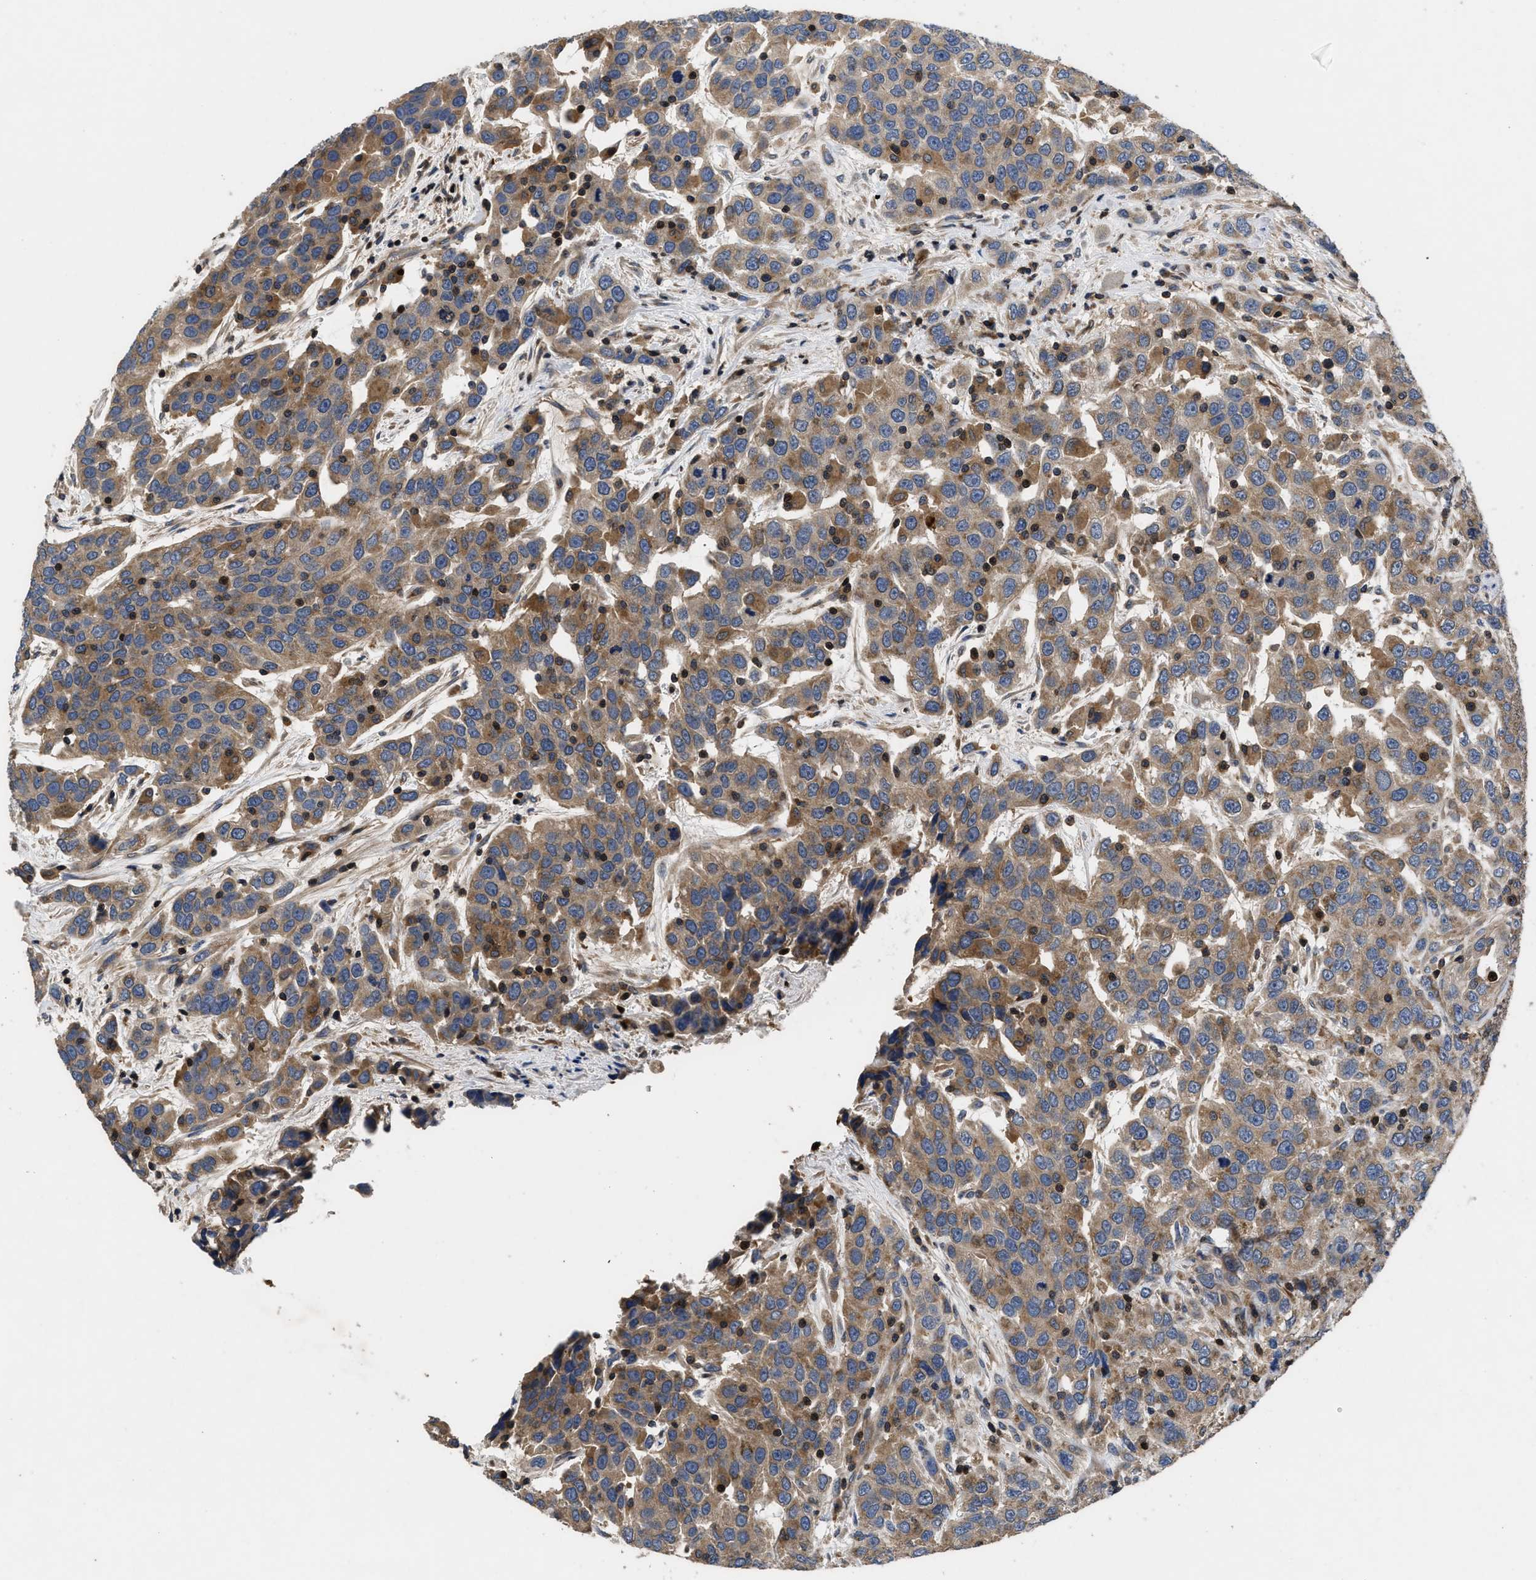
{"staining": {"intensity": "moderate", "quantity": ">75%", "location": "cytoplasmic/membranous"}, "tissue": "urothelial cancer", "cell_type": "Tumor cells", "image_type": "cancer", "snomed": [{"axis": "morphology", "description": "Urothelial carcinoma, High grade"}, {"axis": "topography", "description": "Urinary bladder"}], "caption": "A brown stain shows moderate cytoplasmic/membranous expression of a protein in urothelial carcinoma (high-grade) tumor cells.", "gene": "YBEY", "patient": {"sex": "female", "age": 80}}